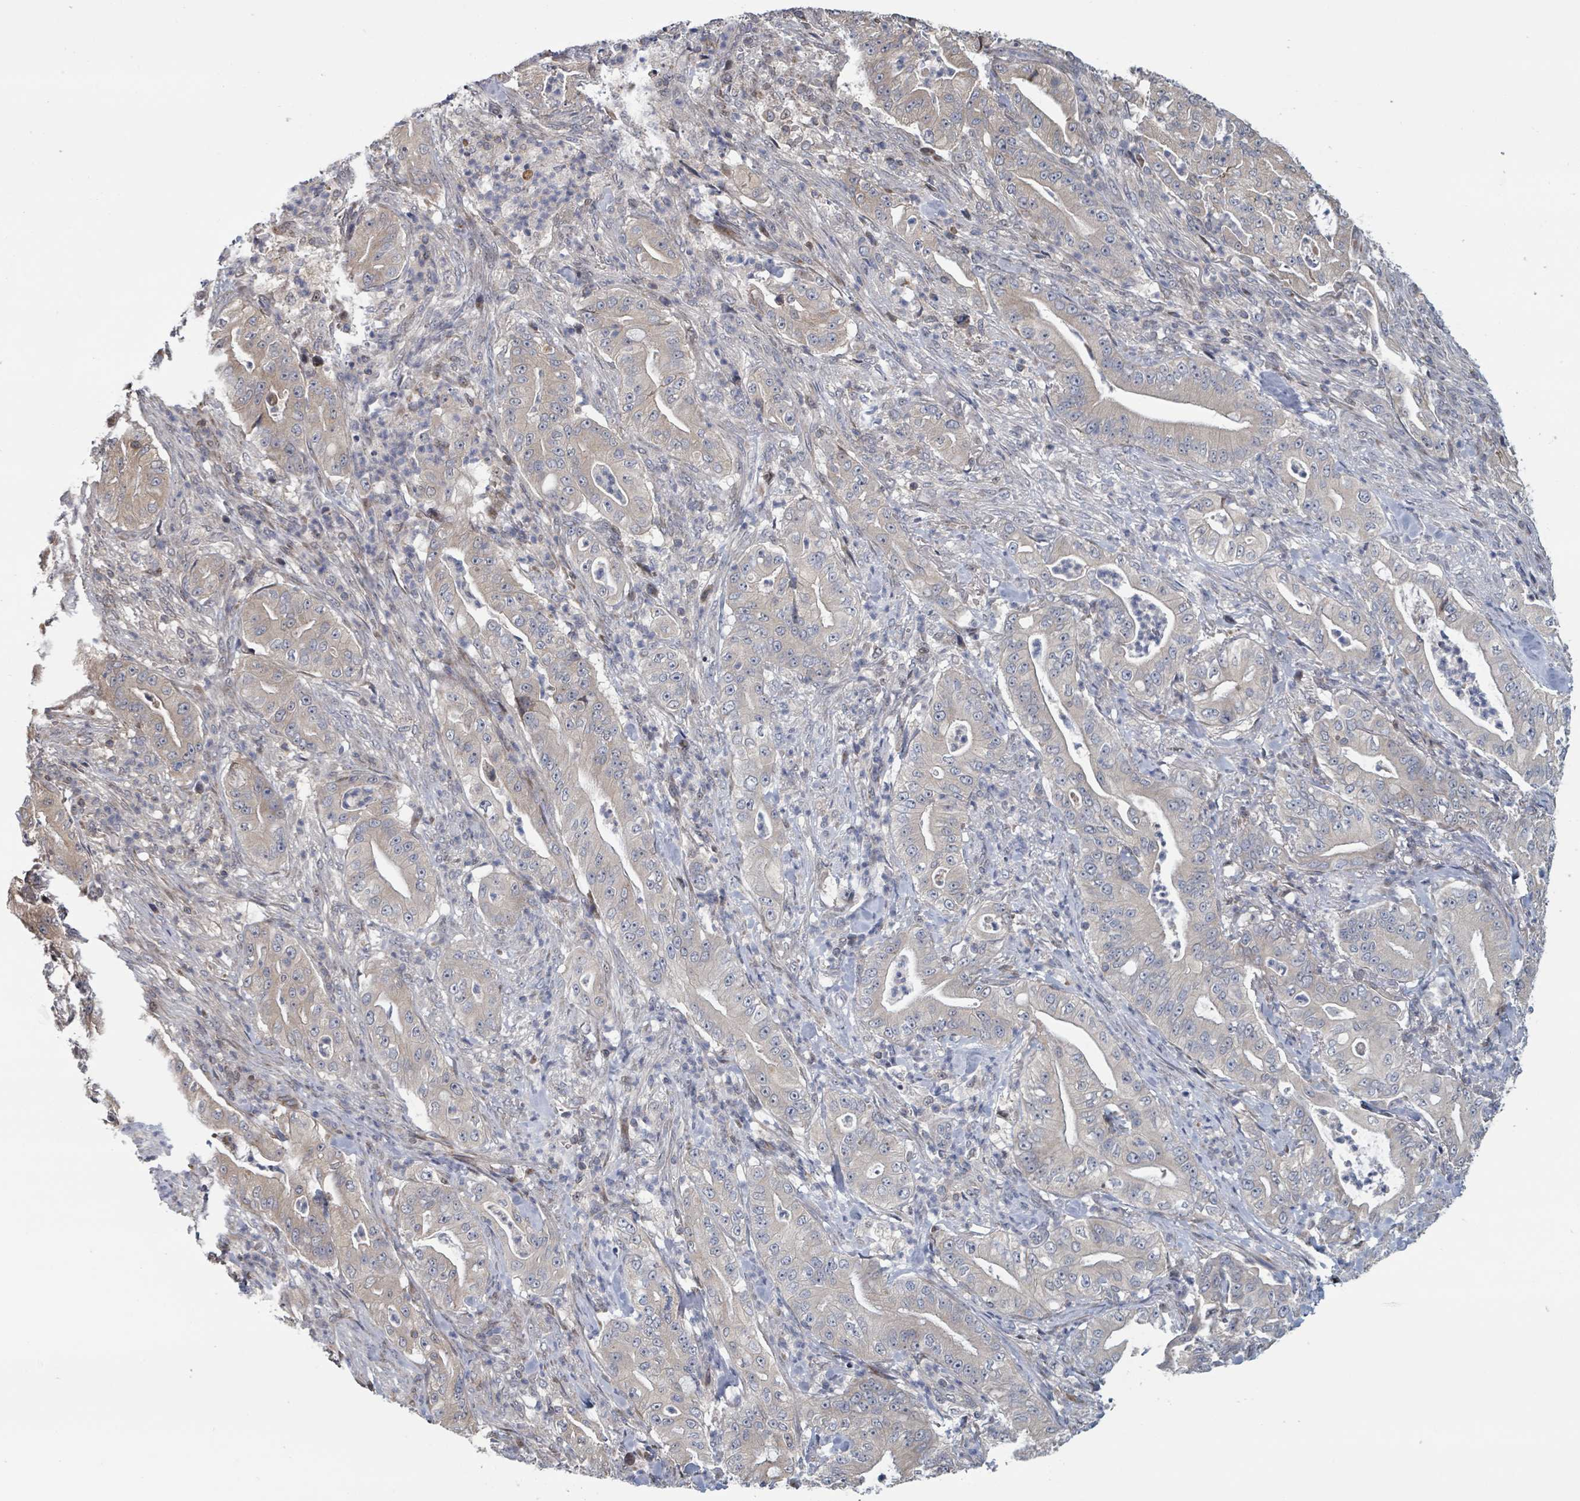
{"staining": {"intensity": "weak", "quantity": "25%-75%", "location": "cytoplasmic/membranous"}, "tissue": "pancreatic cancer", "cell_type": "Tumor cells", "image_type": "cancer", "snomed": [{"axis": "morphology", "description": "Adenocarcinoma, NOS"}, {"axis": "topography", "description": "Pancreas"}], "caption": "Protein staining reveals weak cytoplasmic/membranous expression in approximately 25%-75% of tumor cells in pancreatic cancer (adenocarcinoma).", "gene": "HIVEP1", "patient": {"sex": "male", "age": 71}}